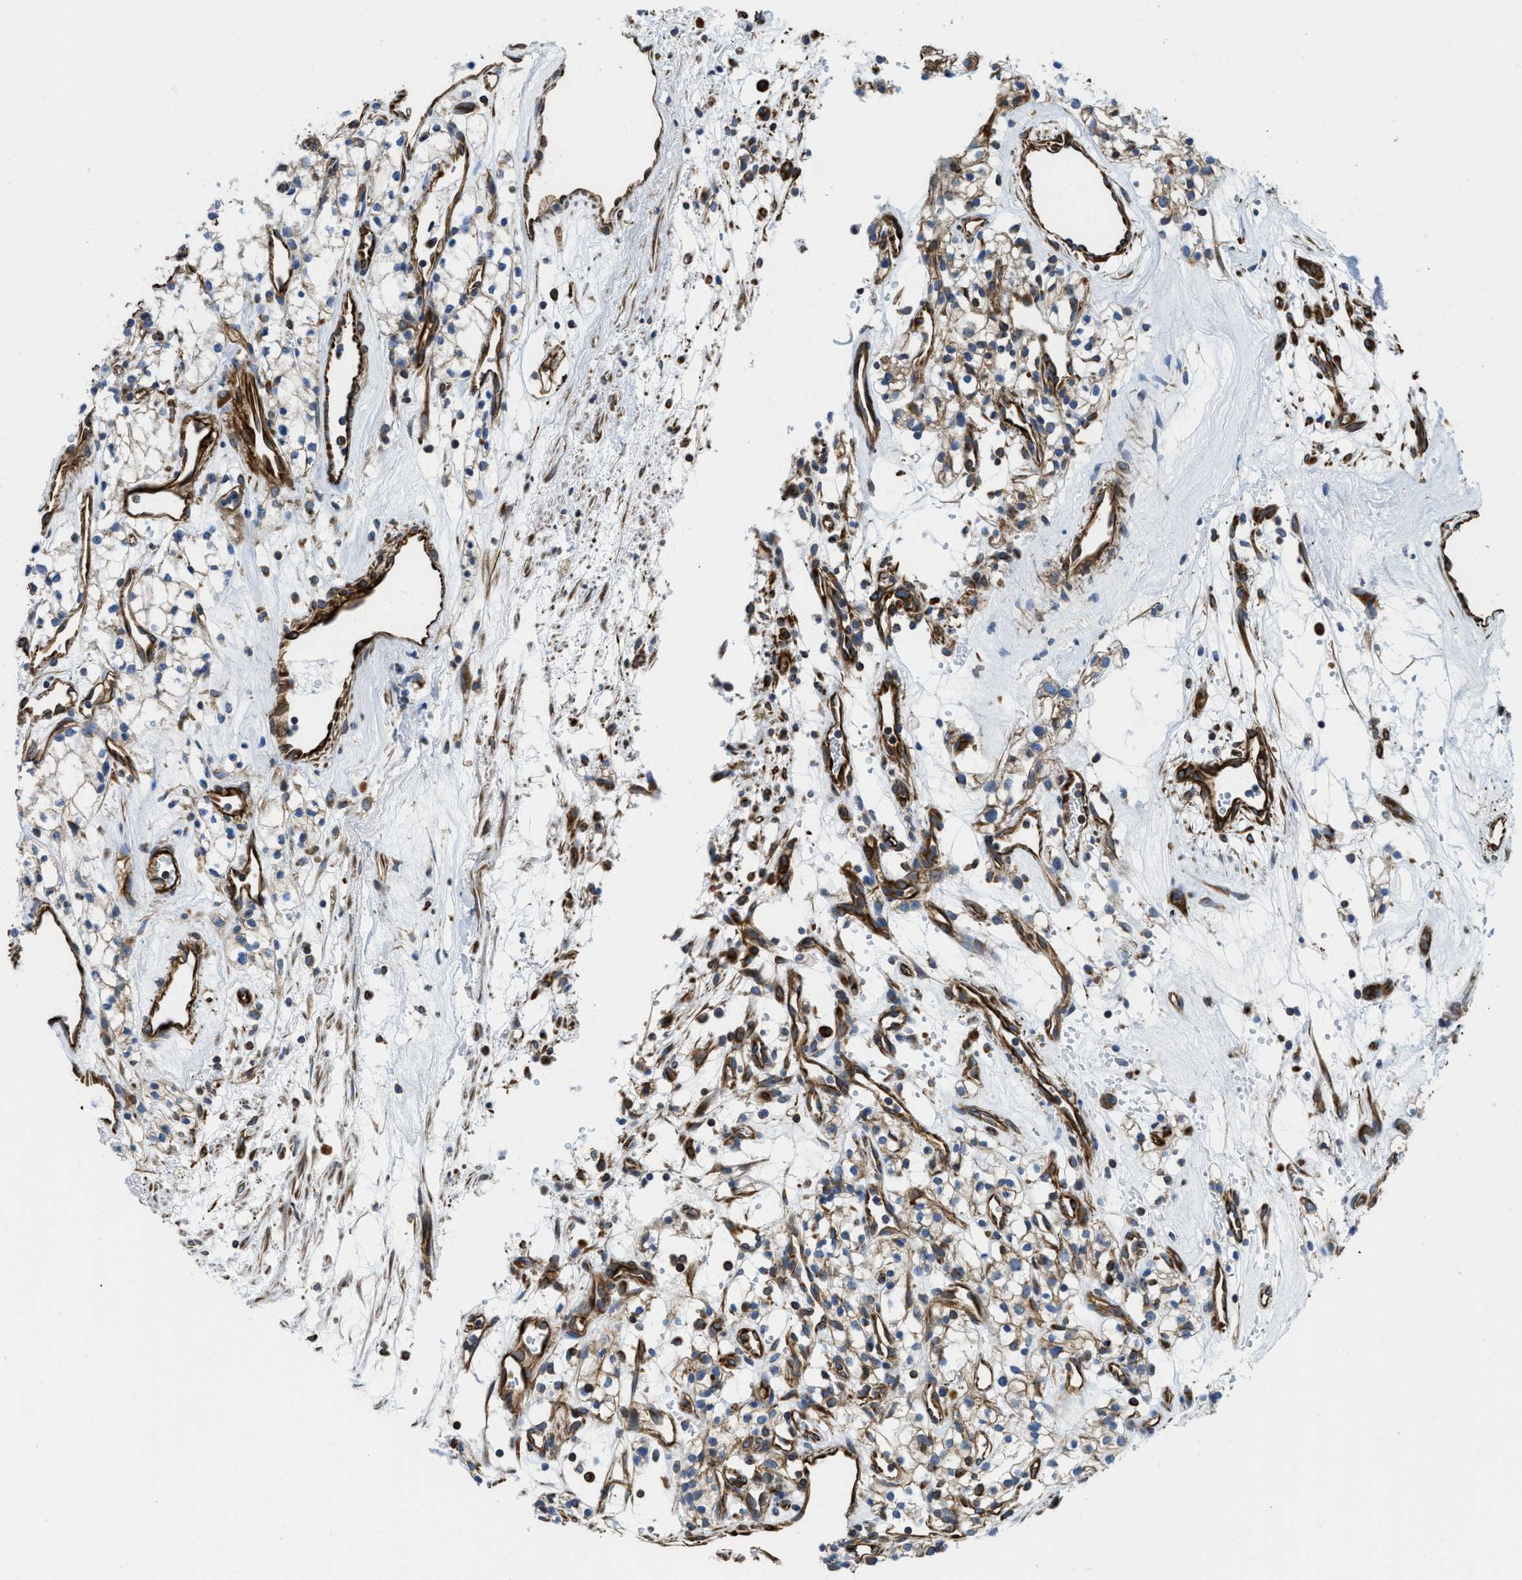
{"staining": {"intensity": "weak", "quantity": "<25%", "location": "cytoplasmic/membranous"}, "tissue": "renal cancer", "cell_type": "Tumor cells", "image_type": "cancer", "snomed": [{"axis": "morphology", "description": "Adenocarcinoma, NOS"}, {"axis": "topography", "description": "Kidney"}], "caption": "The immunohistochemistry photomicrograph has no significant staining in tumor cells of renal adenocarcinoma tissue. (Brightfield microscopy of DAB (3,3'-diaminobenzidine) IHC at high magnification).", "gene": "HSD17B12", "patient": {"sex": "male", "age": 59}}